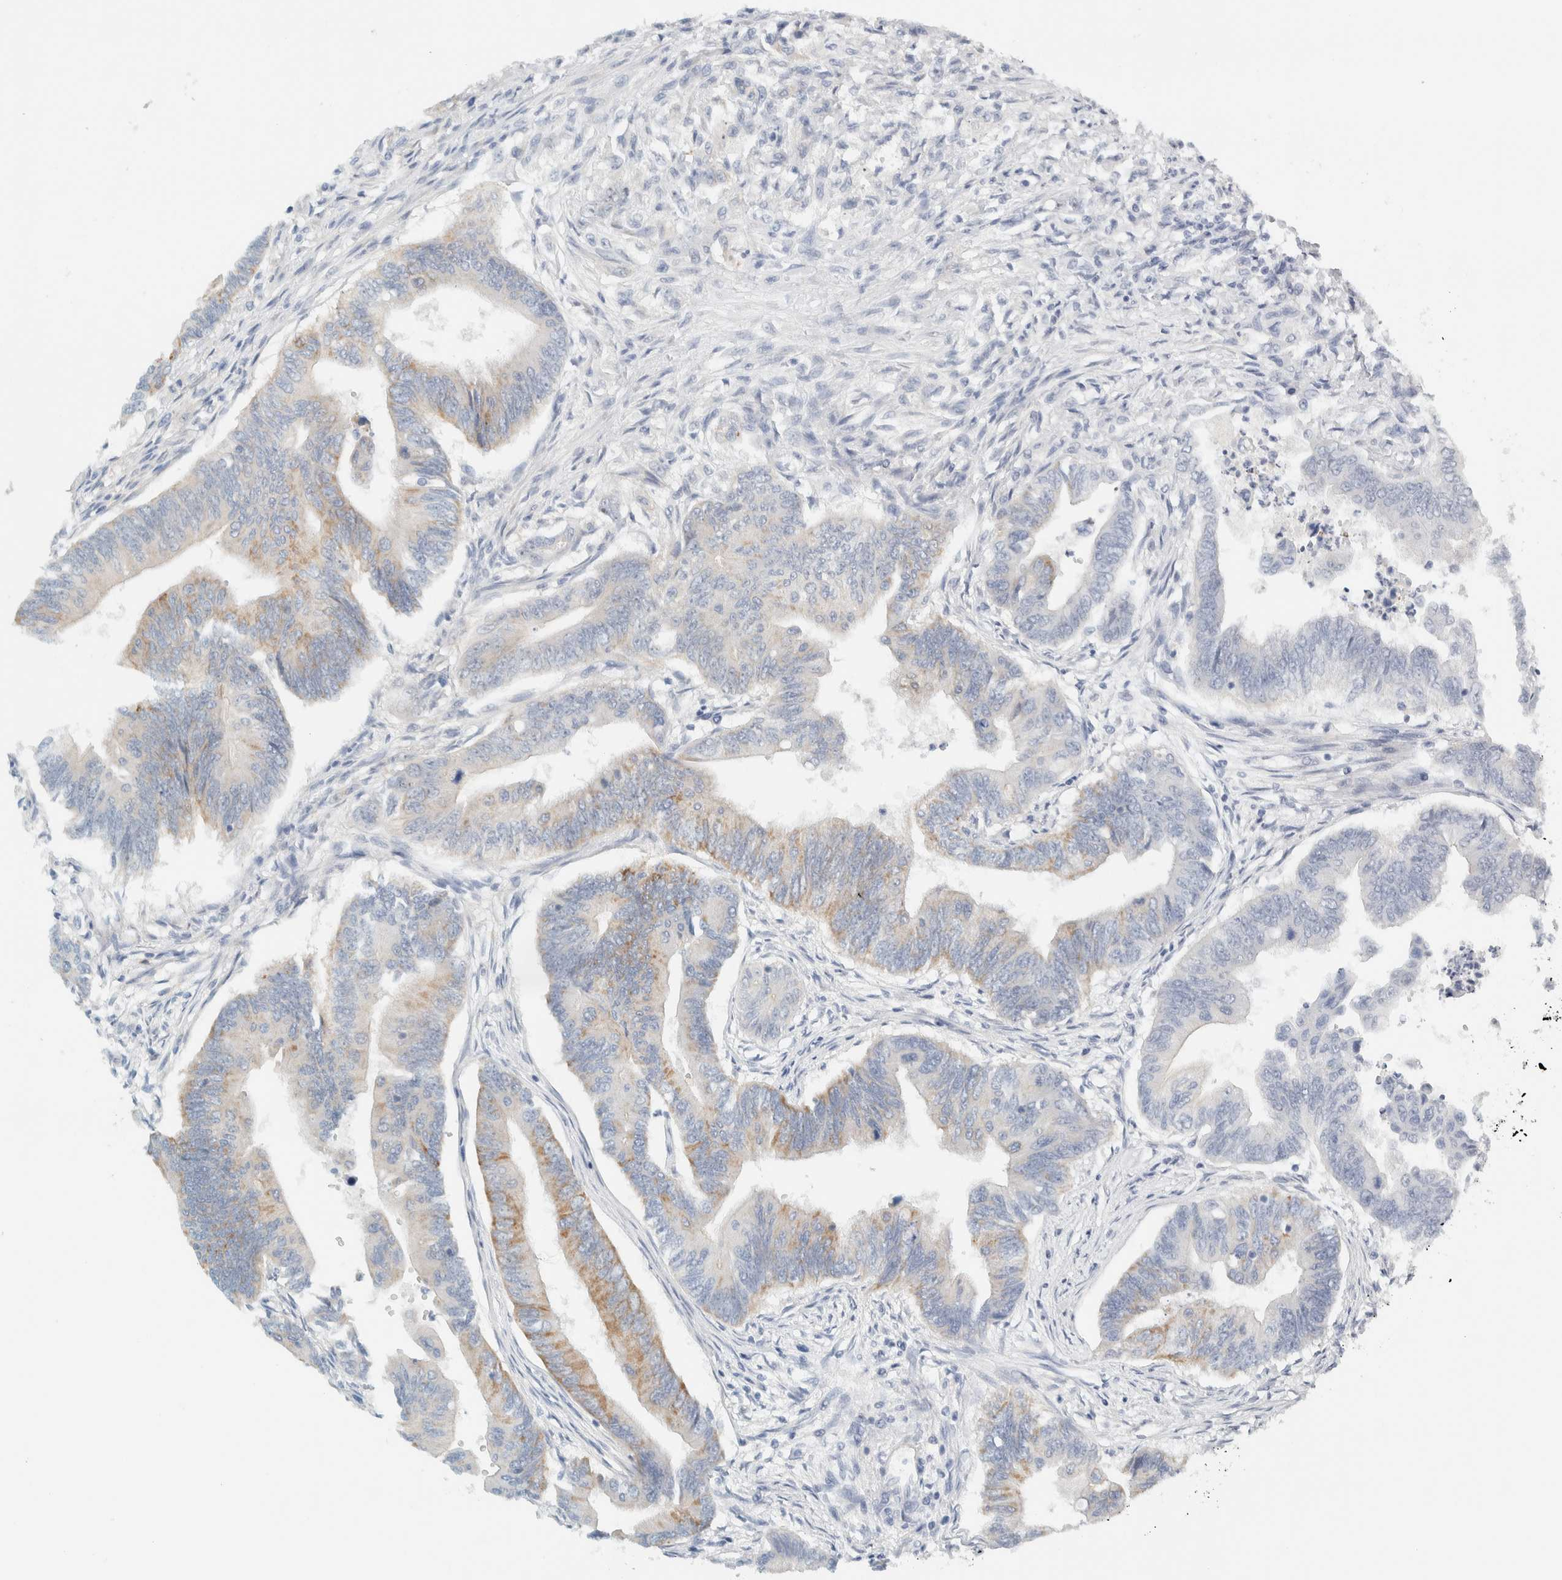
{"staining": {"intensity": "moderate", "quantity": "<25%", "location": "cytoplasmic/membranous"}, "tissue": "colorectal cancer", "cell_type": "Tumor cells", "image_type": "cancer", "snomed": [{"axis": "morphology", "description": "Adenoma, NOS"}, {"axis": "morphology", "description": "Adenocarcinoma, NOS"}, {"axis": "topography", "description": "Colon"}], "caption": "Human colorectal cancer stained with a brown dye demonstrates moderate cytoplasmic/membranous positive positivity in approximately <25% of tumor cells.", "gene": "NDE1", "patient": {"sex": "male", "age": 79}}